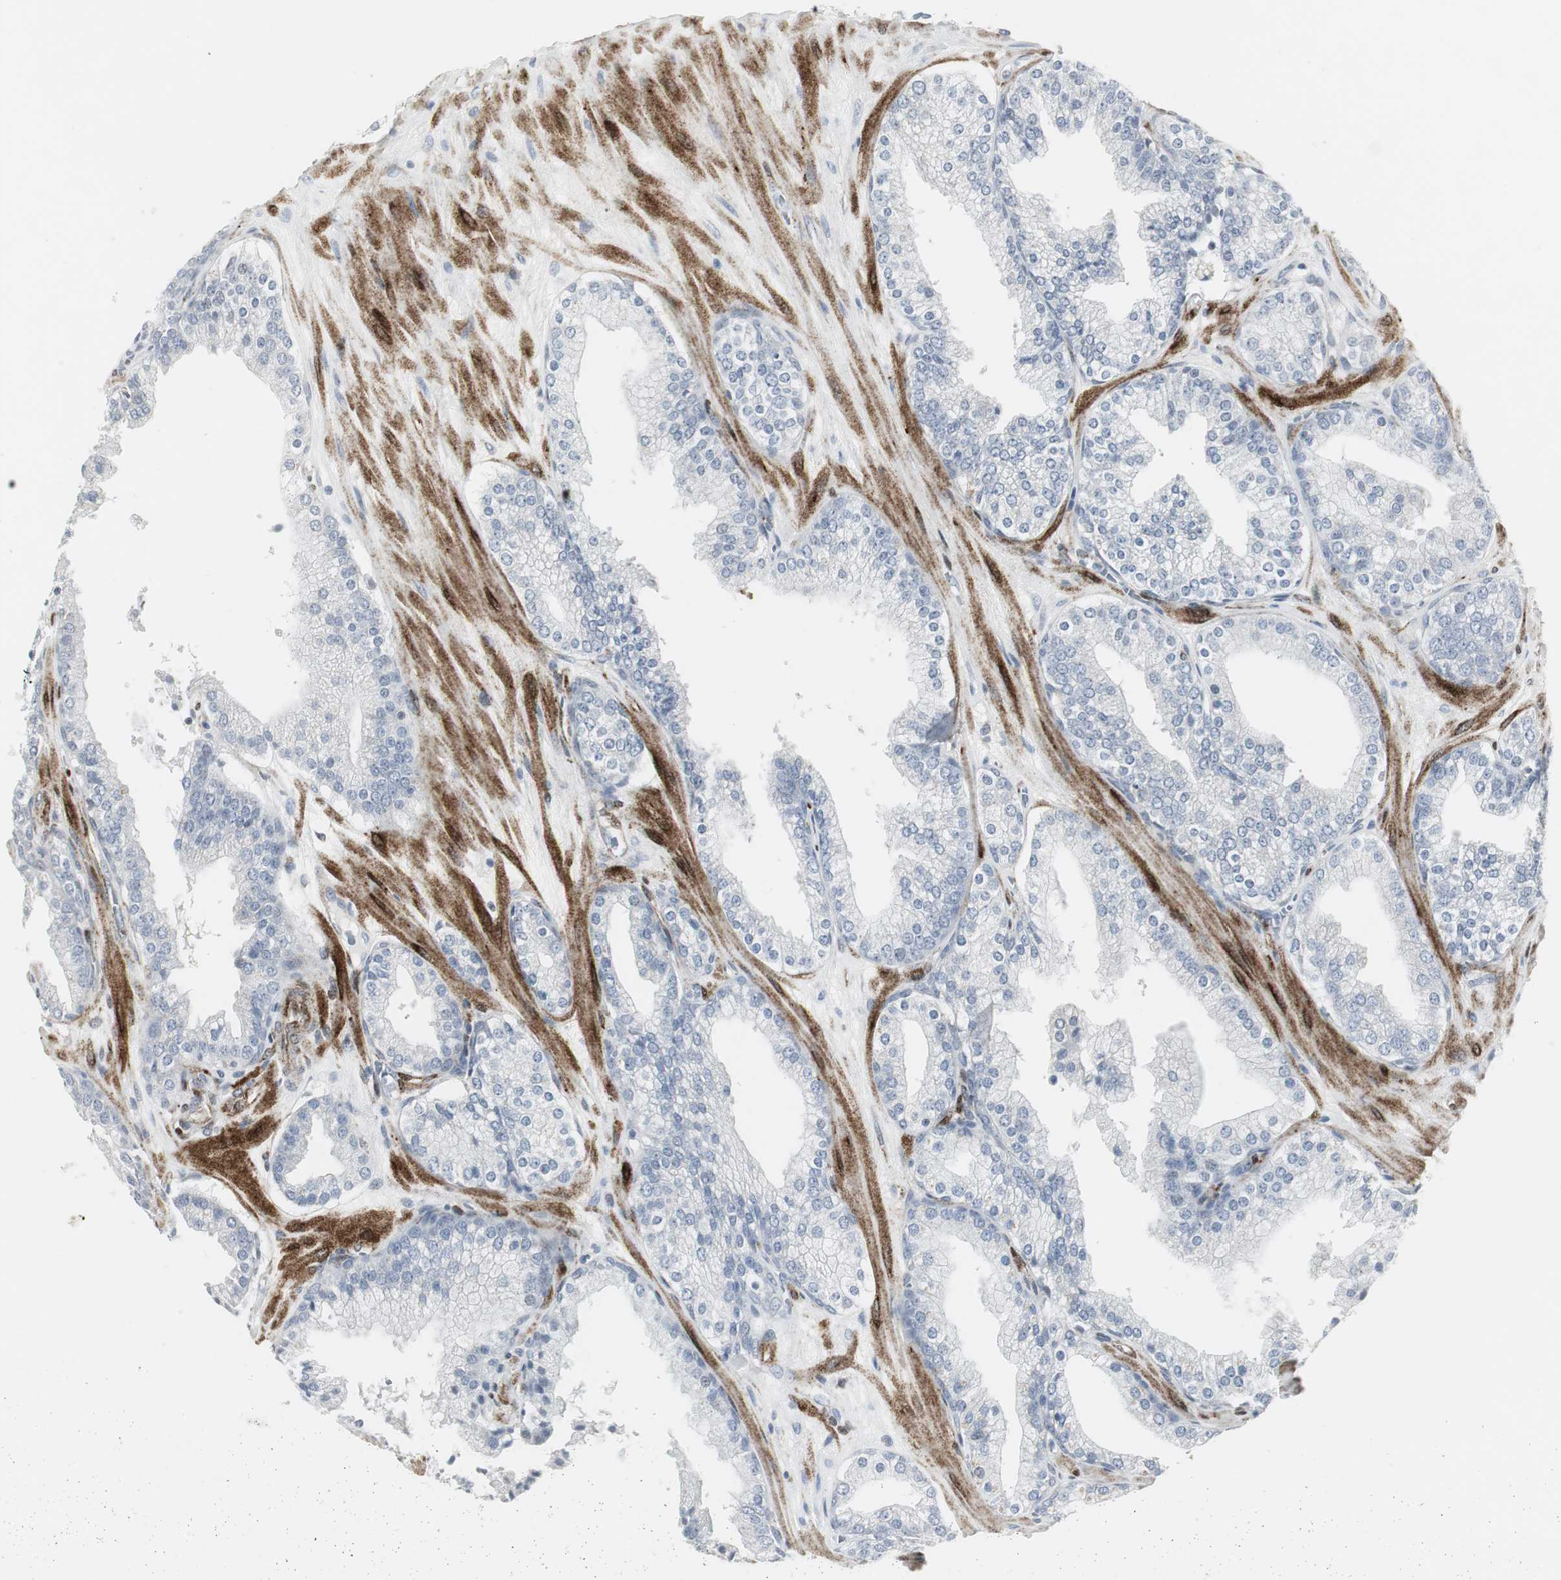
{"staining": {"intensity": "negative", "quantity": "none", "location": "none"}, "tissue": "prostate cancer", "cell_type": "Tumor cells", "image_type": "cancer", "snomed": [{"axis": "morphology", "description": "Adenocarcinoma, High grade"}, {"axis": "topography", "description": "Prostate"}], "caption": "Micrograph shows no protein expression in tumor cells of adenocarcinoma (high-grade) (prostate) tissue.", "gene": "PPP1R14A", "patient": {"sex": "male", "age": 68}}